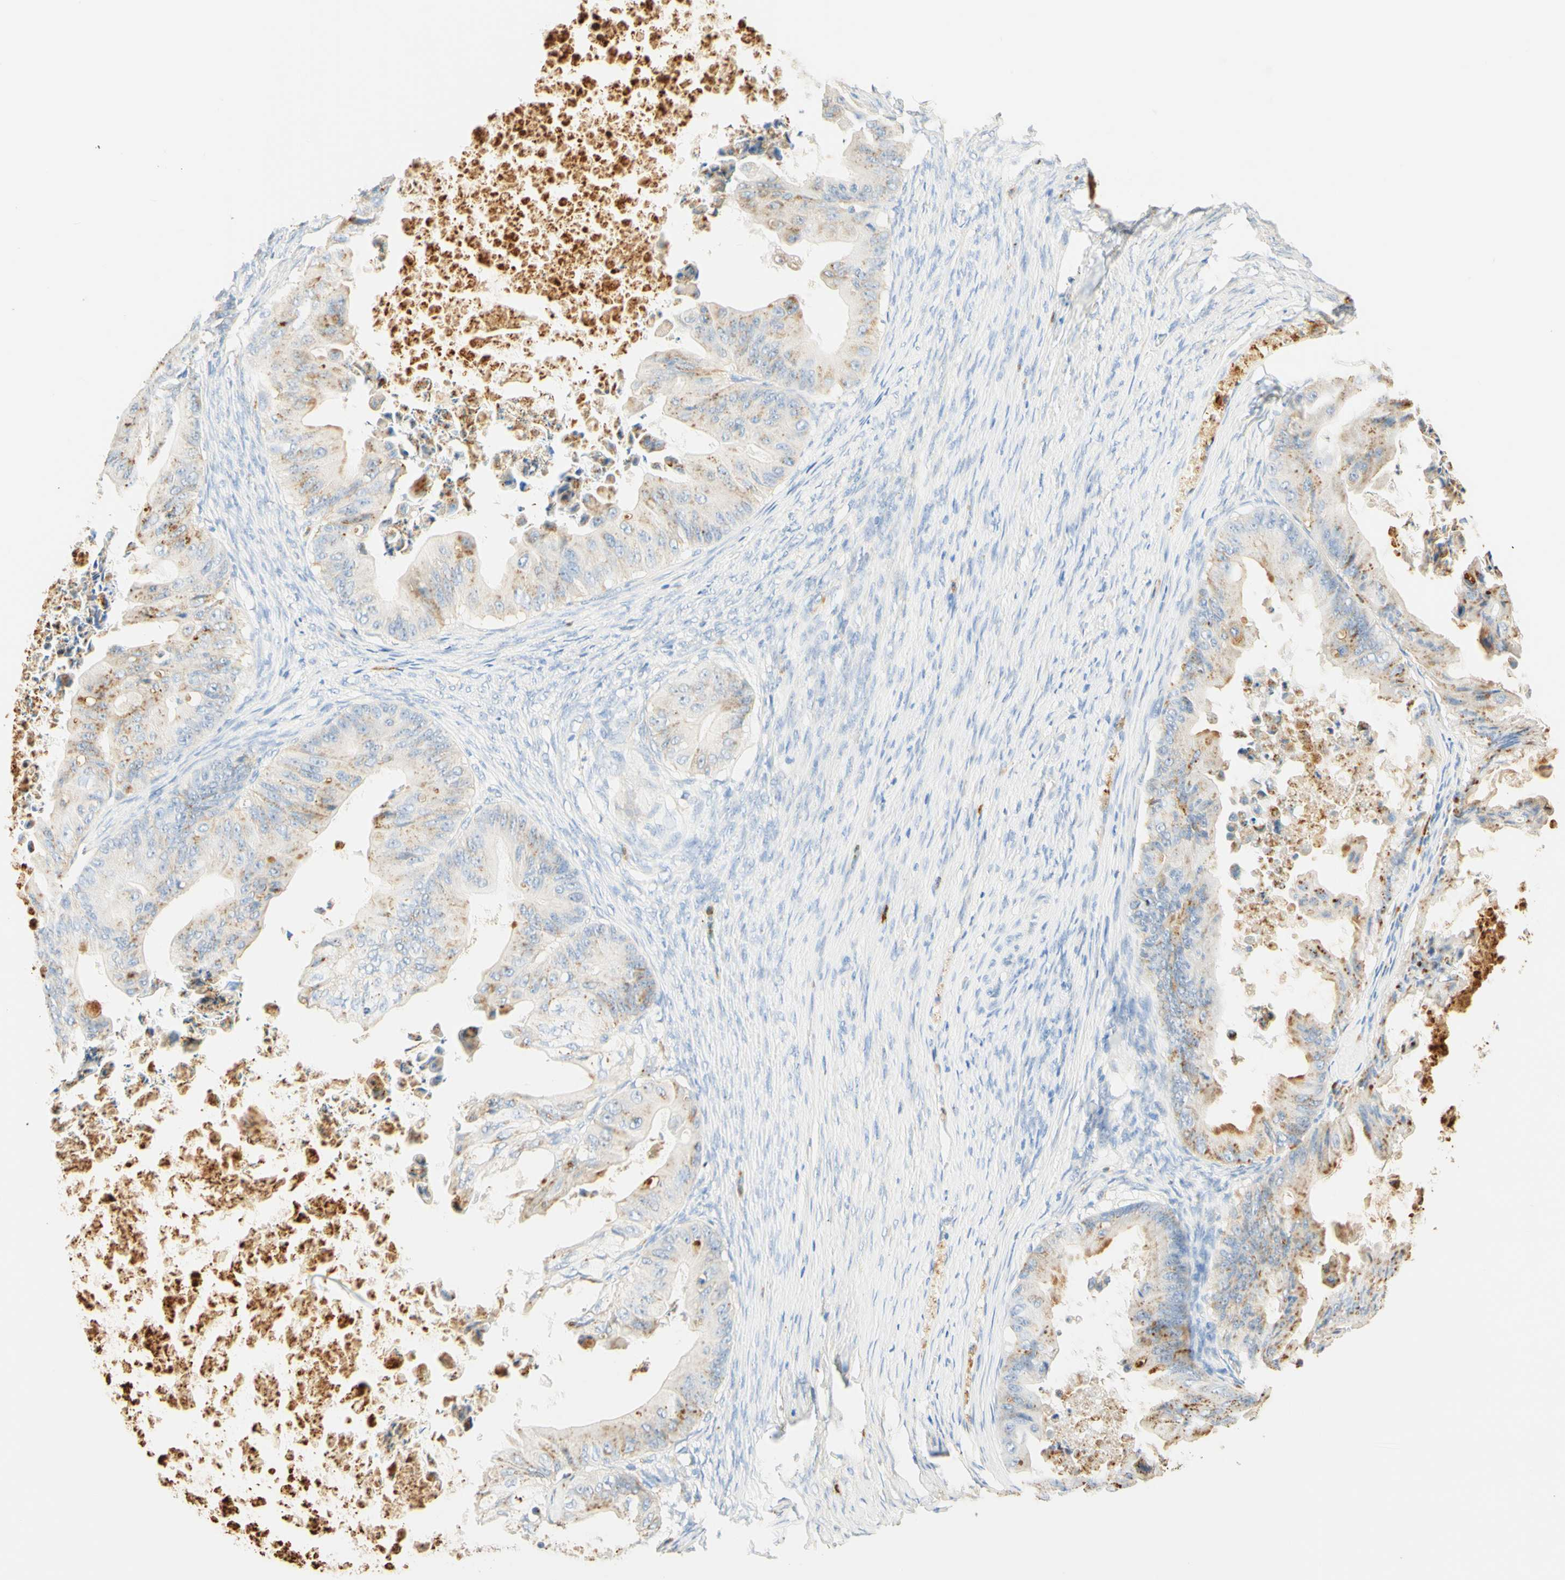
{"staining": {"intensity": "moderate", "quantity": "<25%", "location": "cytoplasmic/membranous"}, "tissue": "ovarian cancer", "cell_type": "Tumor cells", "image_type": "cancer", "snomed": [{"axis": "morphology", "description": "Cystadenocarcinoma, mucinous, NOS"}, {"axis": "topography", "description": "Ovary"}], "caption": "This micrograph displays ovarian cancer stained with immunohistochemistry to label a protein in brown. The cytoplasmic/membranous of tumor cells show moderate positivity for the protein. Nuclei are counter-stained blue.", "gene": "CD63", "patient": {"sex": "female", "age": 37}}